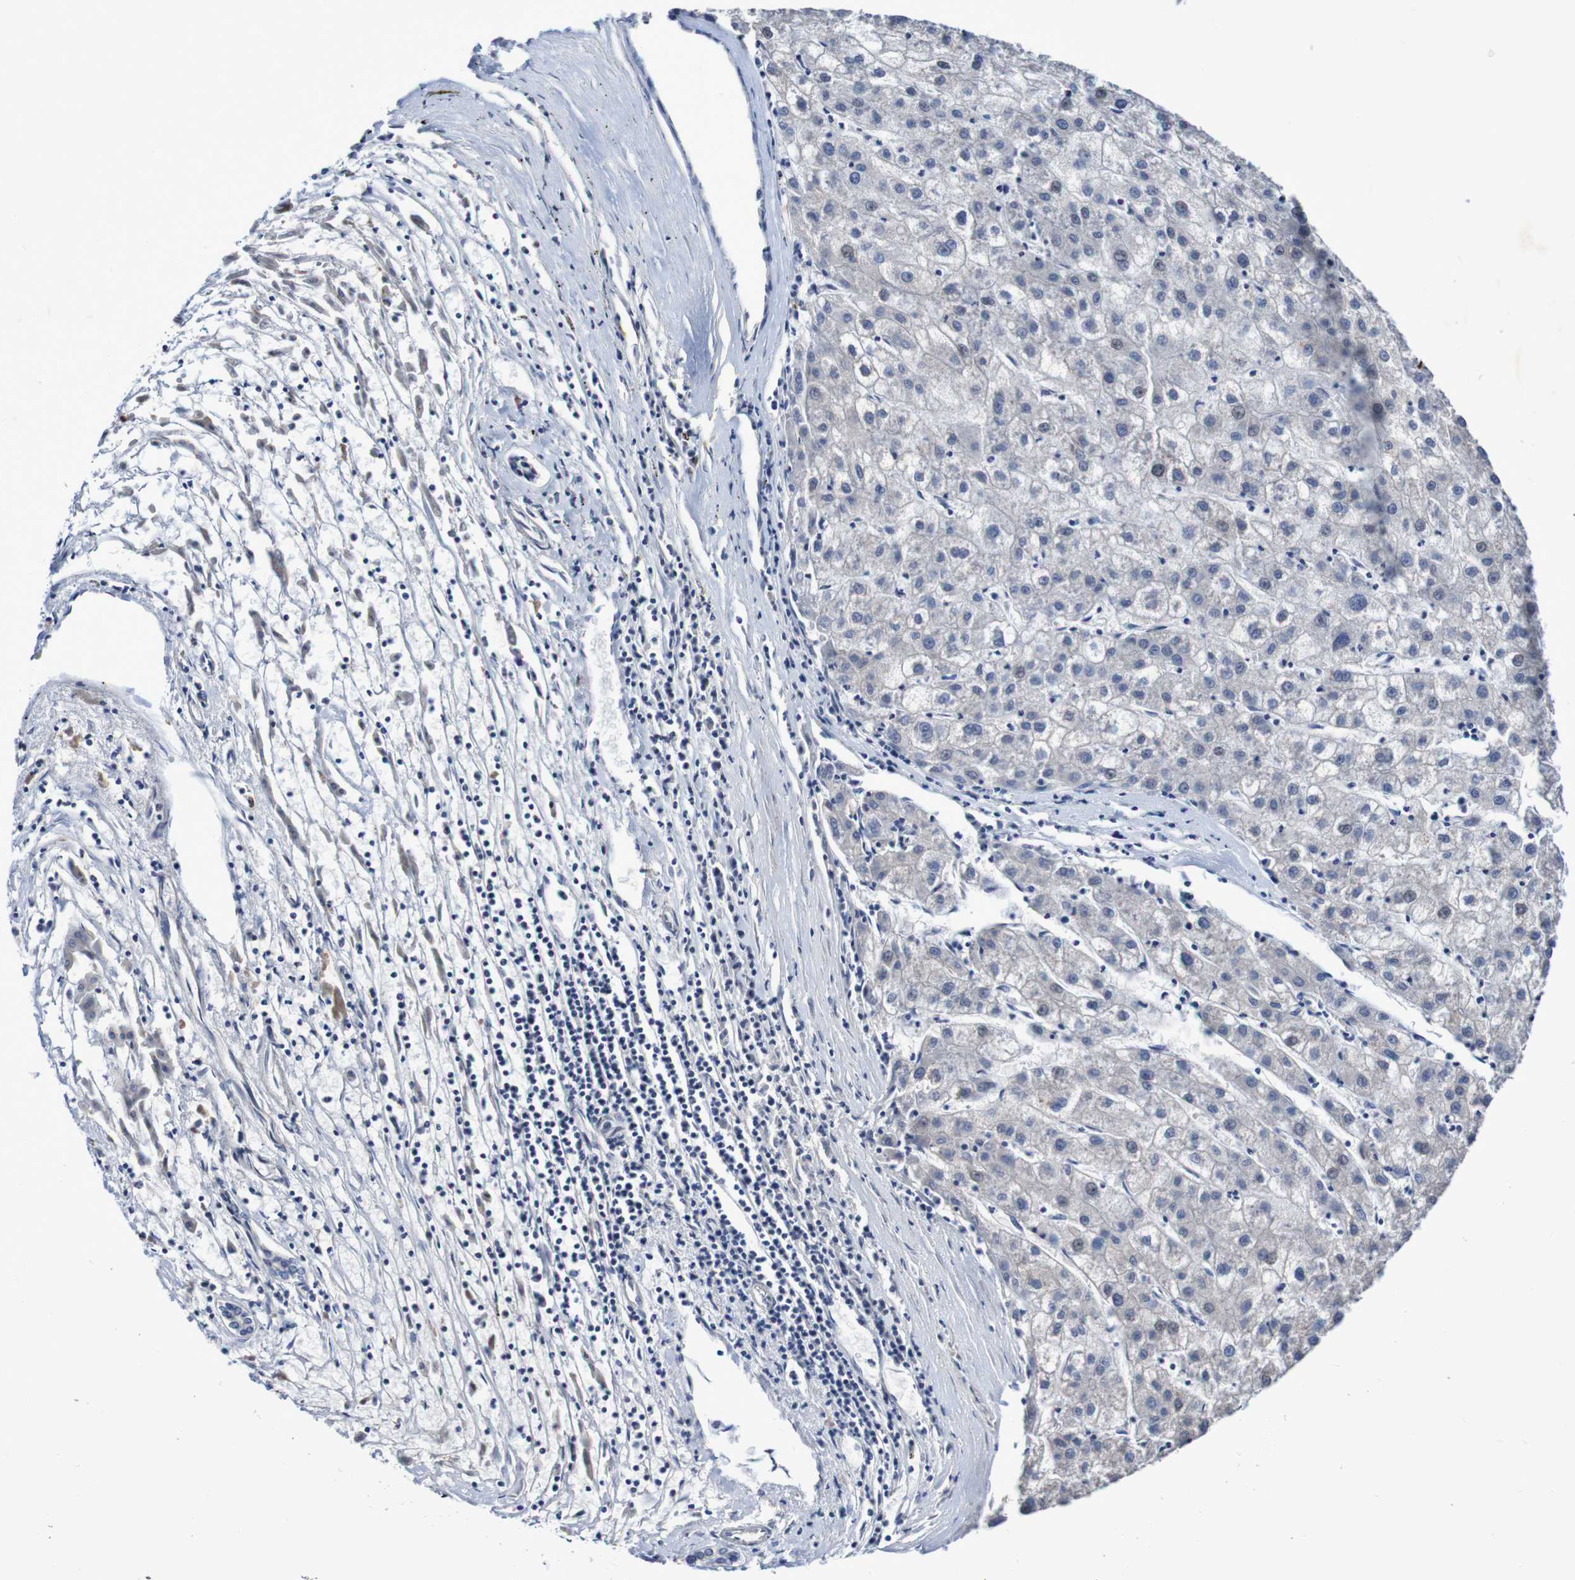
{"staining": {"intensity": "negative", "quantity": "none", "location": "none"}, "tissue": "liver cancer", "cell_type": "Tumor cells", "image_type": "cancer", "snomed": [{"axis": "morphology", "description": "Carcinoma, Hepatocellular, NOS"}, {"axis": "topography", "description": "Liver"}], "caption": "Tumor cells show no significant protein positivity in hepatocellular carcinoma (liver). Nuclei are stained in blue.", "gene": "ACVR1C", "patient": {"sex": "male", "age": 72}}